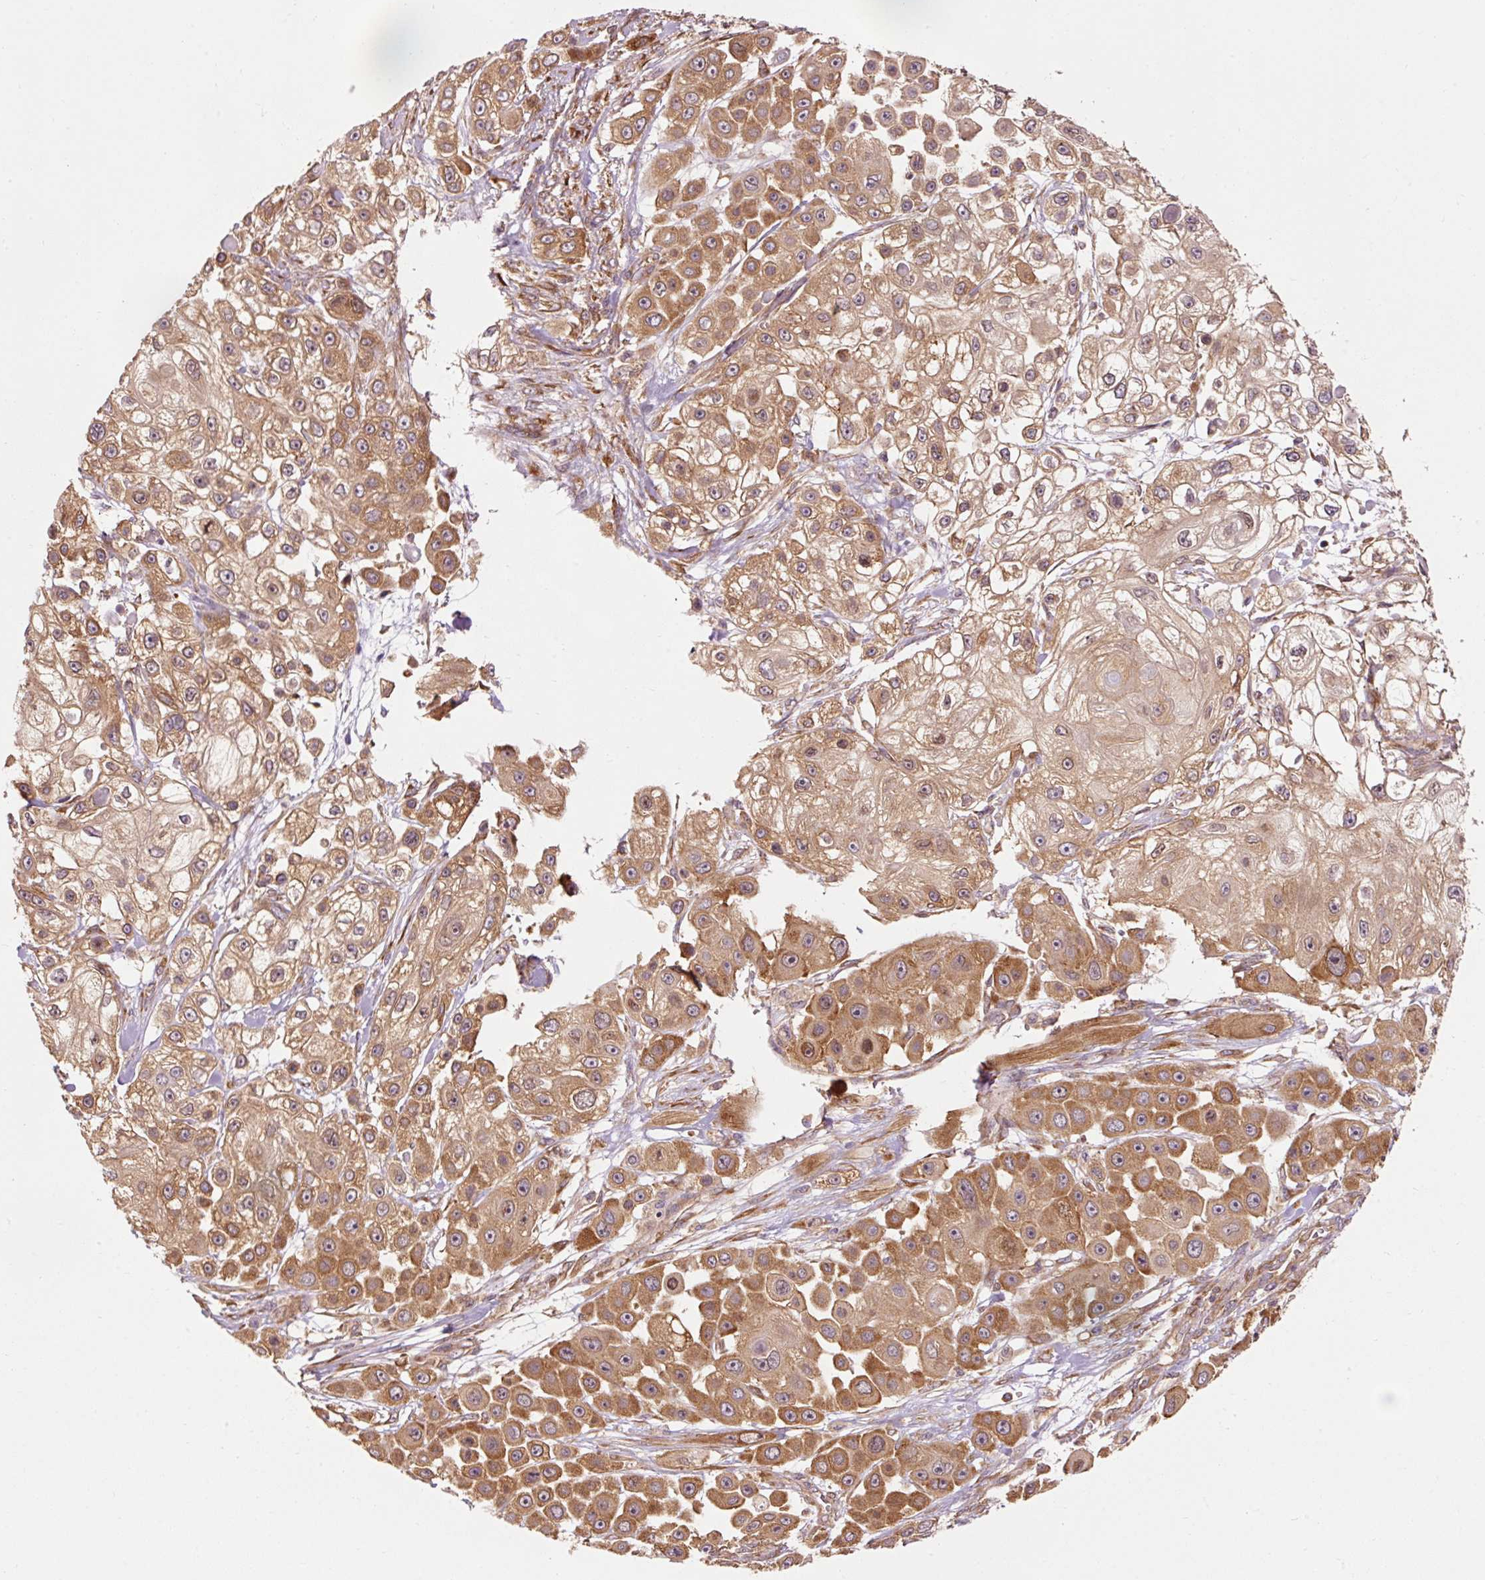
{"staining": {"intensity": "moderate", "quantity": ">75%", "location": "cytoplasmic/membranous"}, "tissue": "skin cancer", "cell_type": "Tumor cells", "image_type": "cancer", "snomed": [{"axis": "morphology", "description": "Squamous cell carcinoma, NOS"}, {"axis": "topography", "description": "Skin"}], "caption": "Tumor cells reveal moderate cytoplasmic/membranous staining in about >75% of cells in skin cancer (squamous cell carcinoma).", "gene": "PDAP1", "patient": {"sex": "male", "age": 67}}